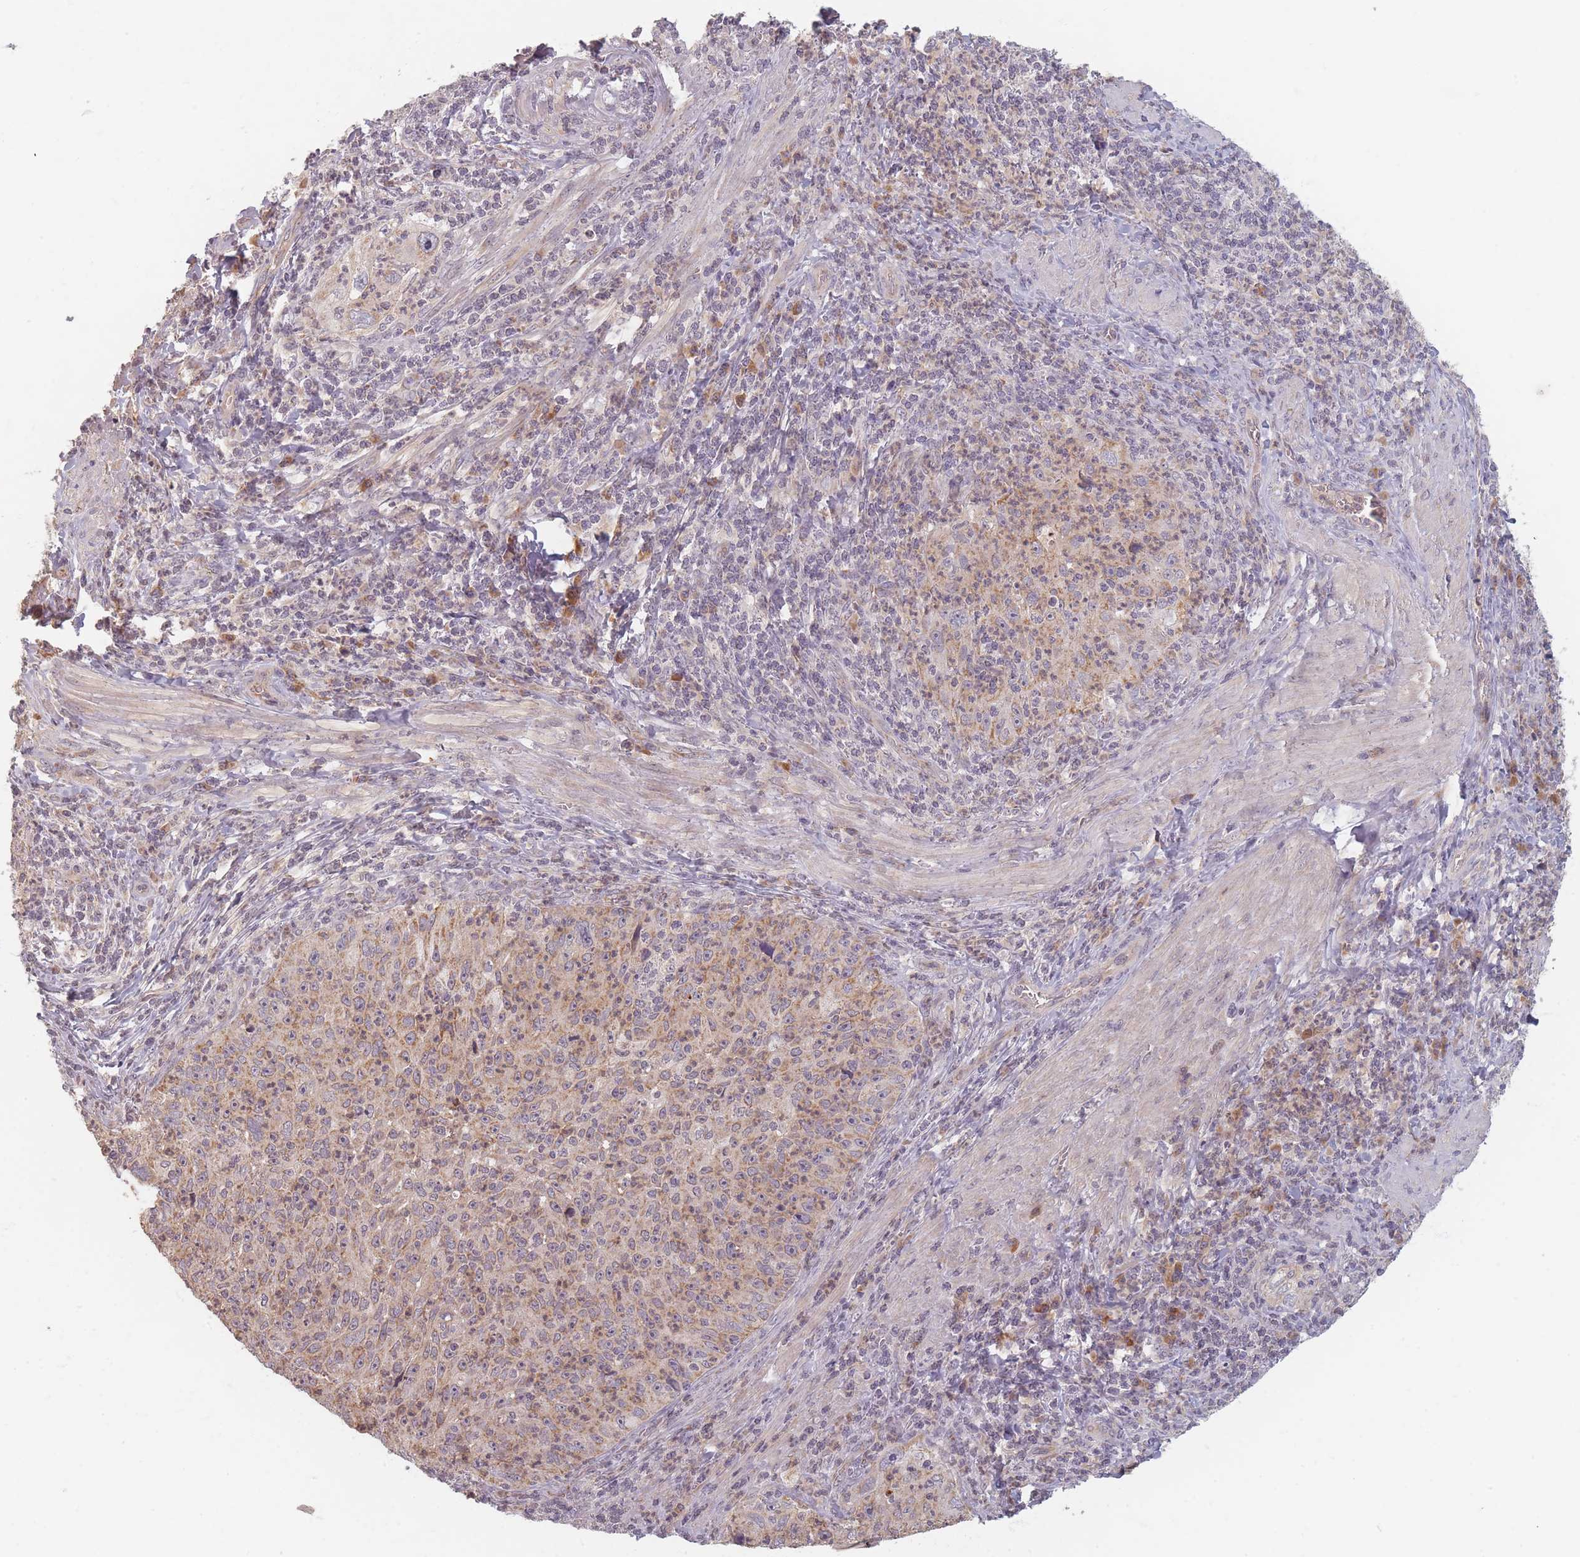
{"staining": {"intensity": "weak", "quantity": ">75%", "location": "cytoplasmic/membranous"}, "tissue": "cervical cancer", "cell_type": "Tumor cells", "image_type": "cancer", "snomed": [{"axis": "morphology", "description": "Squamous cell carcinoma, NOS"}, {"axis": "topography", "description": "Cervix"}], "caption": "High-magnification brightfield microscopy of cervical cancer stained with DAB (3,3'-diaminobenzidine) (brown) and counterstained with hematoxylin (blue). tumor cells exhibit weak cytoplasmic/membranous staining is seen in approximately>75% of cells.", "gene": "OR2M4", "patient": {"sex": "female", "age": 30}}